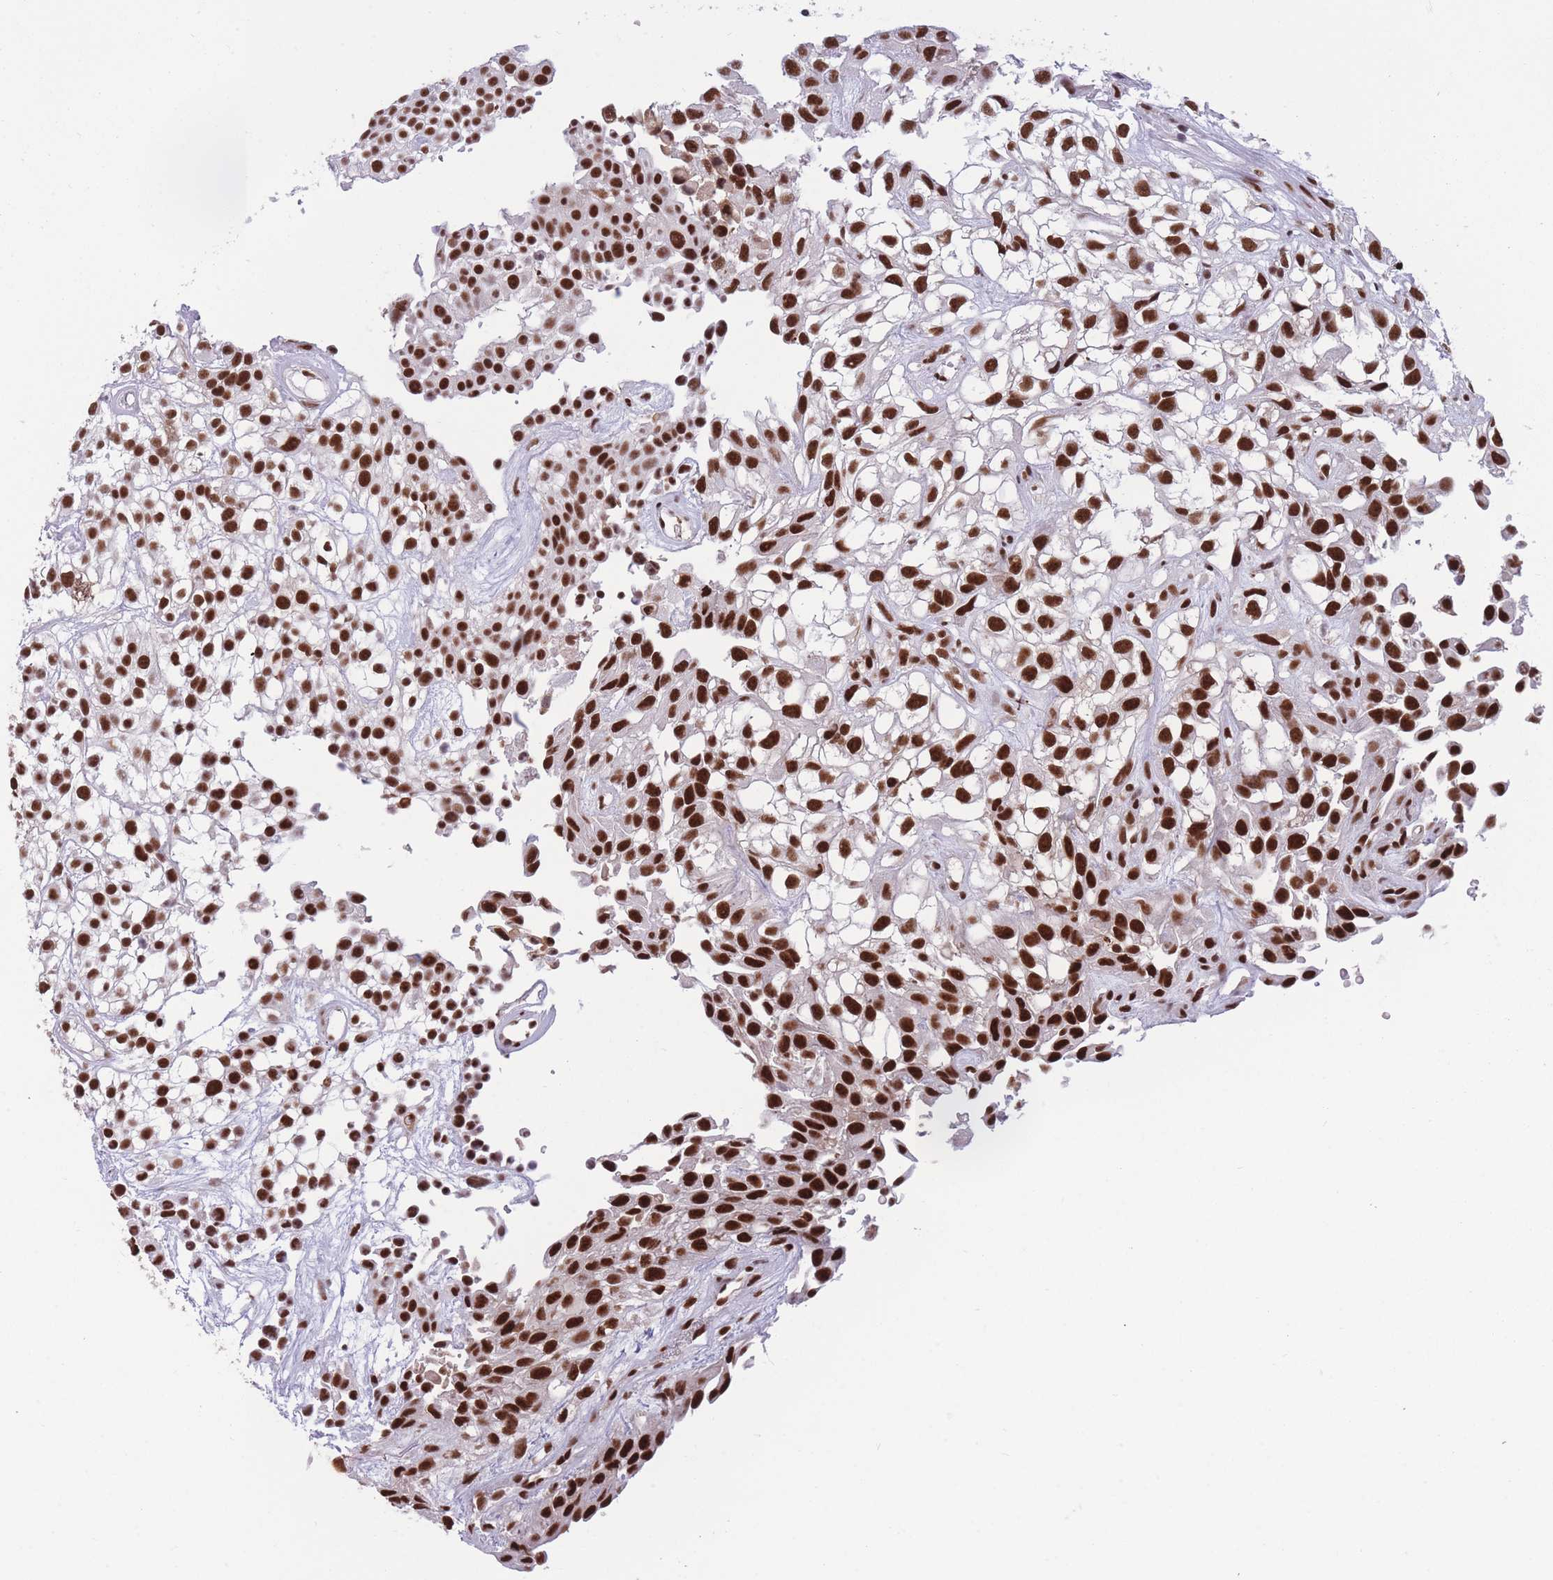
{"staining": {"intensity": "strong", "quantity": ">75%", "location": "nuclear"}, "tissue": "urothelial cancer", "cell_type": "Tumor cells", "image_type": "cancer", "snomed": [{"axis": "morphology", "description": "Urothelial carcinoma, High grade"}, {"axis": "topography", "description": "Urinary bladder"}], "caption": "This micrograph shows urothelial cancer stained with immunohistochemistry to label a protein in brown. The nuclear of tumor cells show strong positivity for the protein. Nuclei are counter-stained blue.", "gene": "PRPF19", "patient": {"sex": "male", "age": 56}}